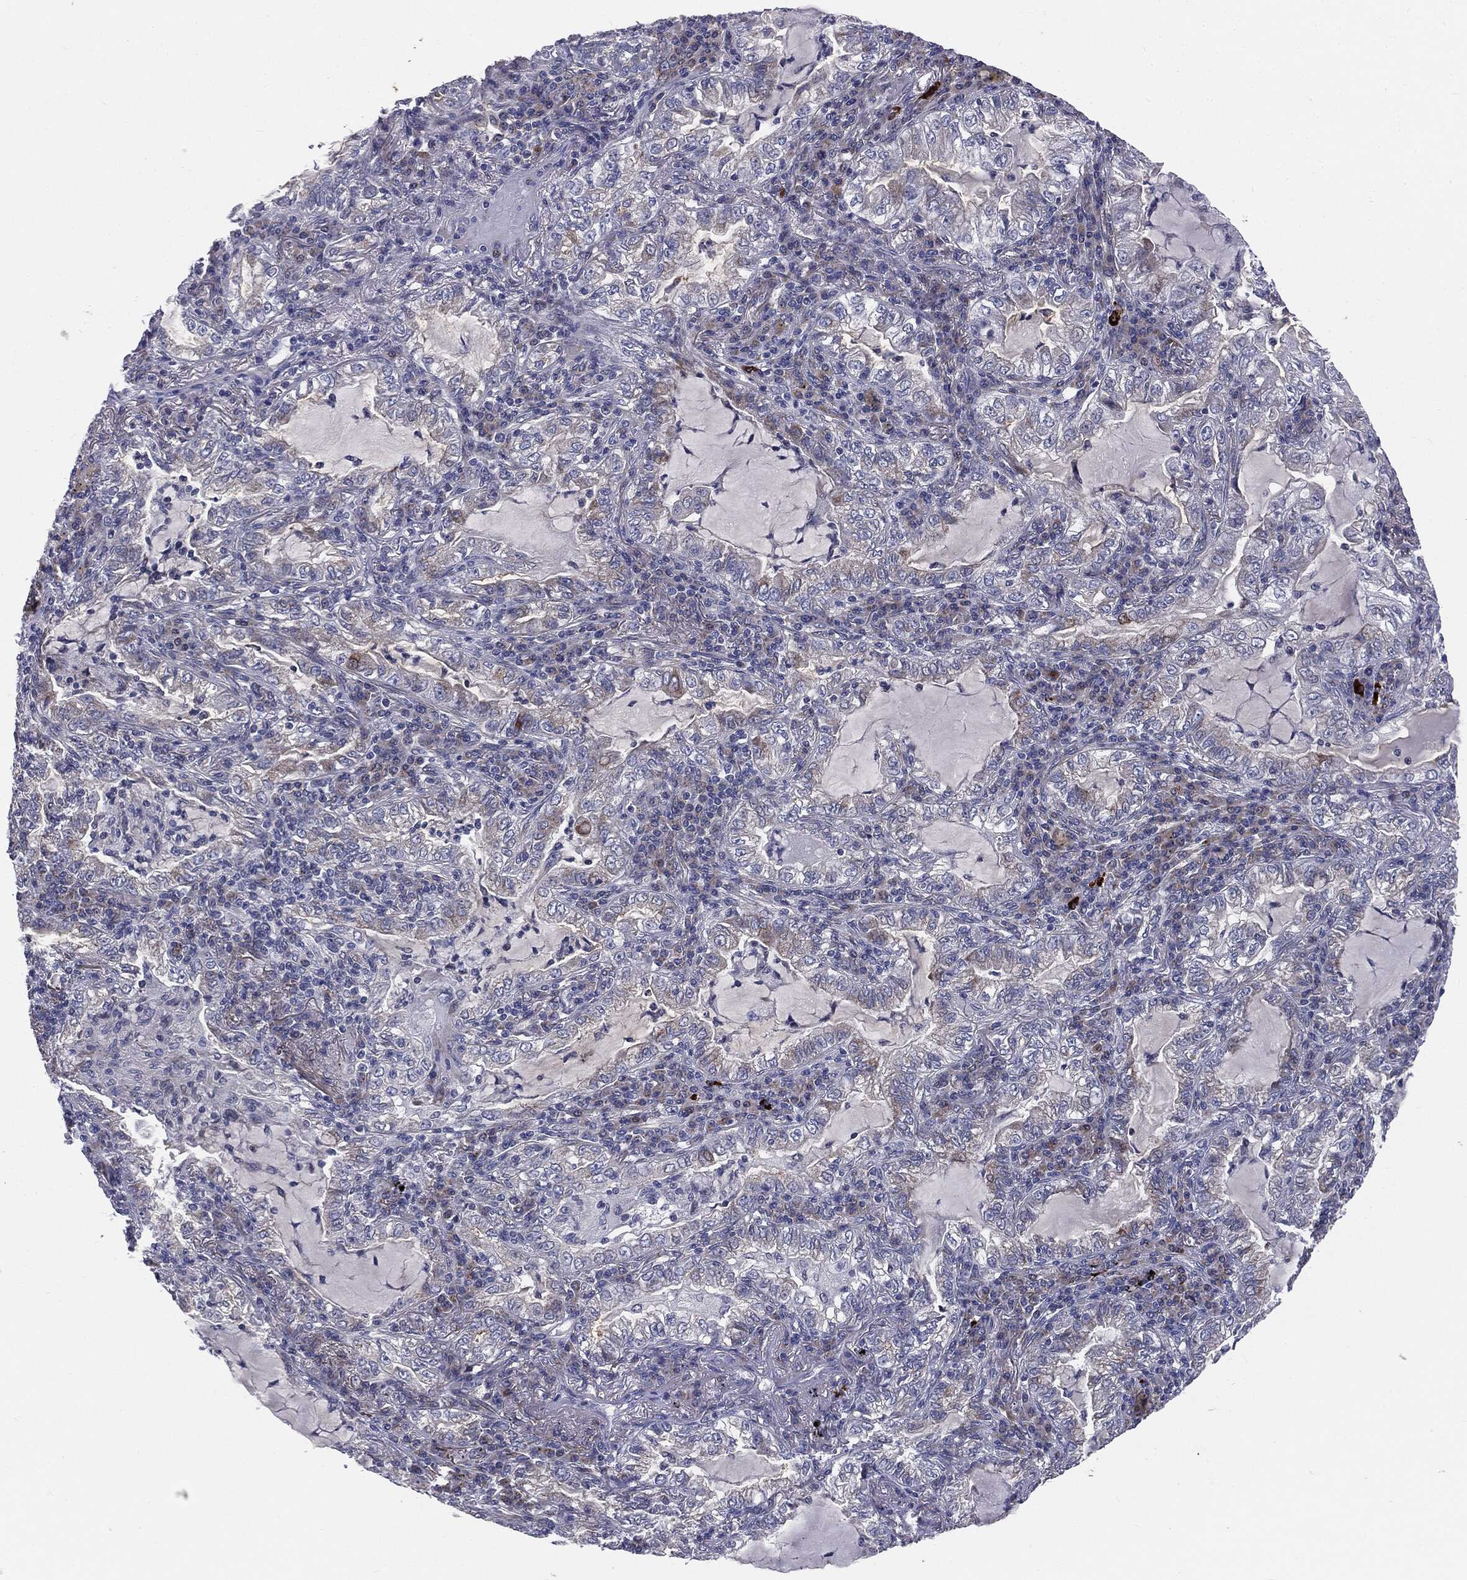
{"staining": {"intensity": "negative", "quantity": "none", "location": "none"}, "tissue": "lung cancer", "cell_type": "Tumor cells", "image_type": "cancer", "snomed": [{"axis": "morphology", "description": "Adenocarcinoma, NOS"}, {"axis": "topography", "description": "Lung"}], "caption": "Immunohistochemistry (IHC) photomicrograph of human lung cancer stained for a protein (brown), which exhibits no staining in tumor cells. (Immunohistochemistry, brightfield microscopy, high magnification).", "gene": "KRT5", "patient": {"sex": "female", "age": 73}}